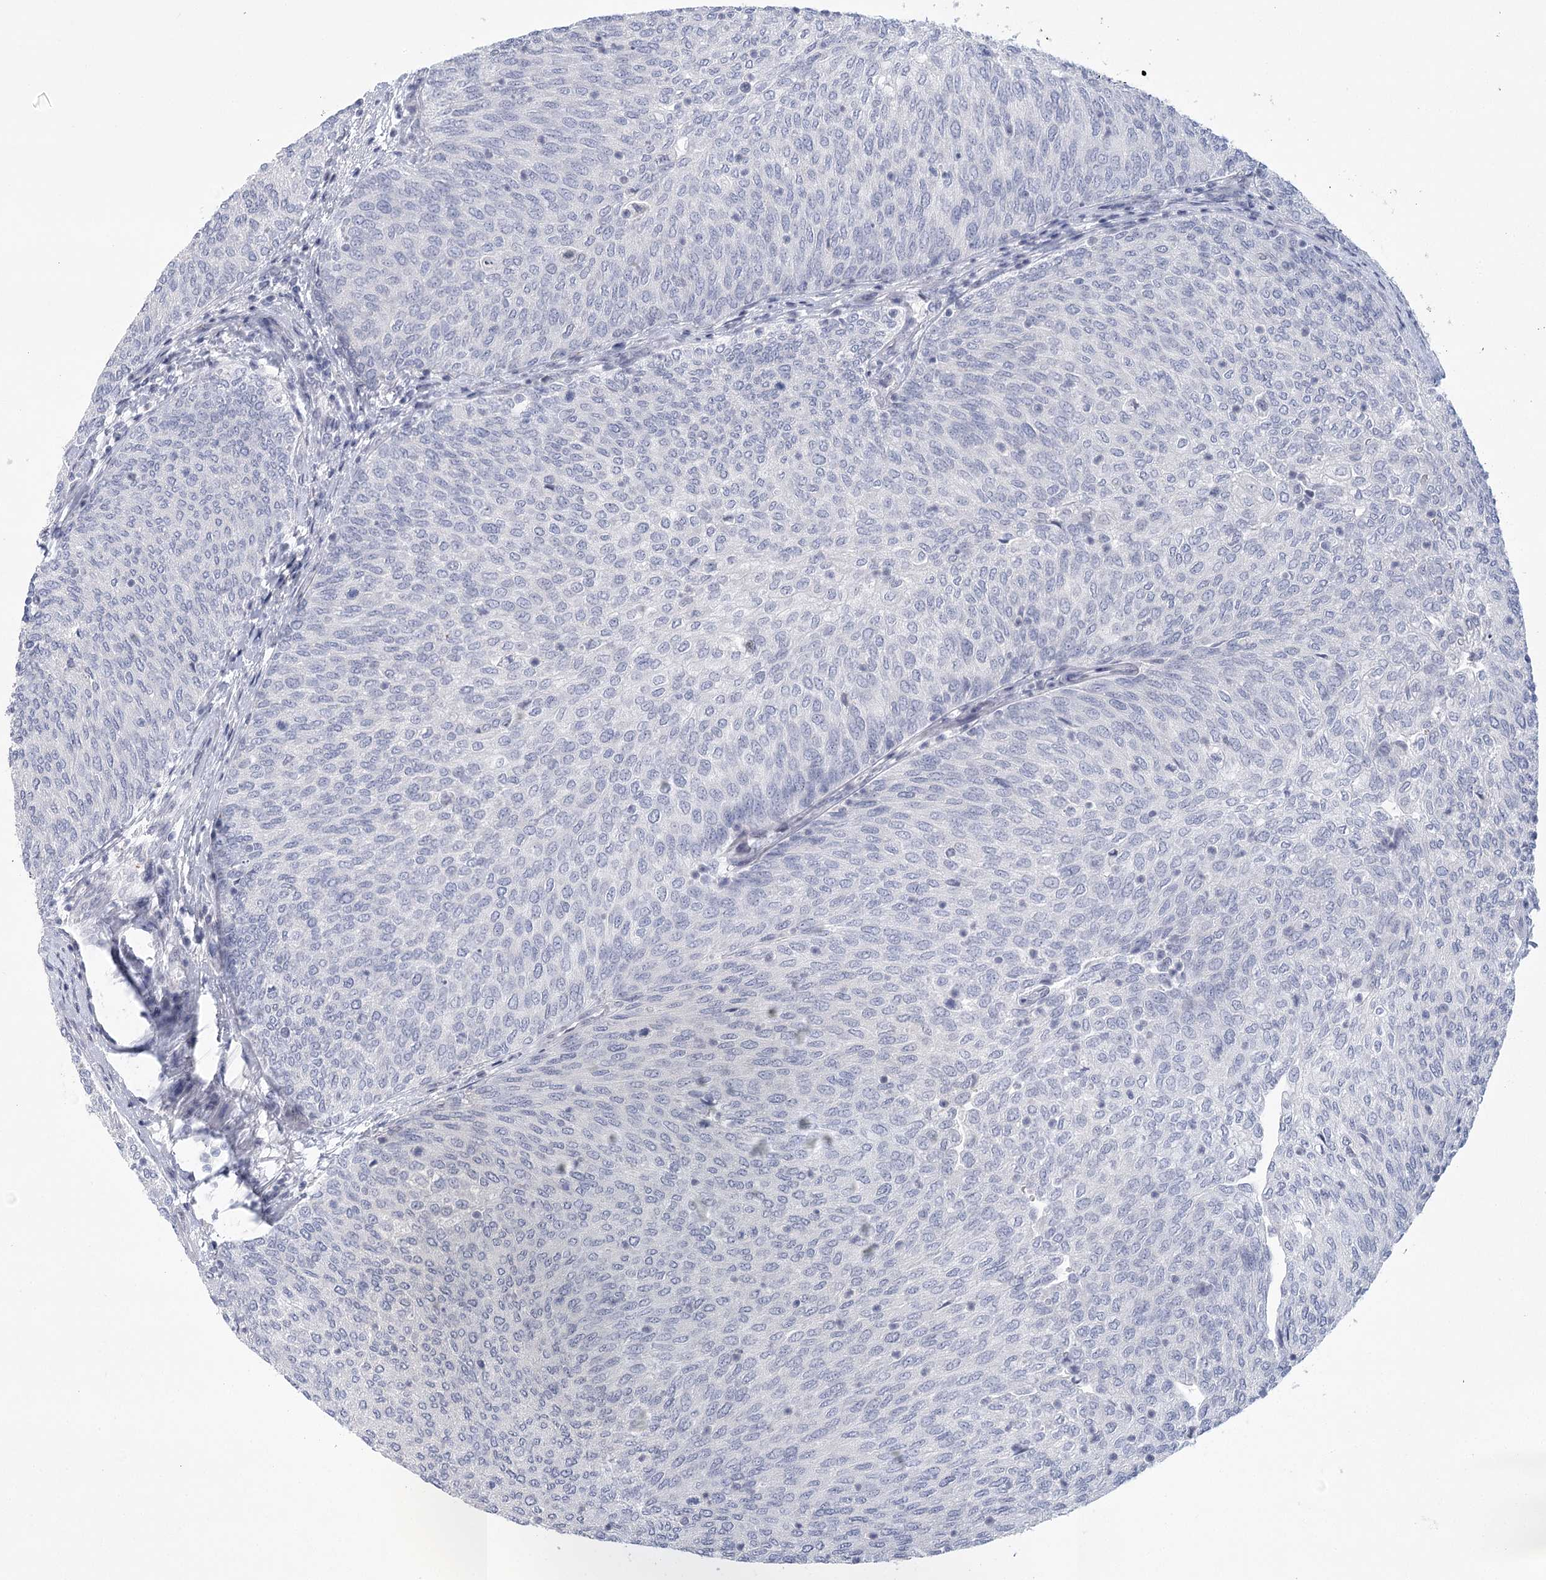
{"staining": {"intensity": "negative", "quantity": "none", "location": "none"}, "tissue": "urothelial cancer", "cell_type": "Tumor cells", "image_type": "cancer", "snomed": [{"axis": "morphology", "description": "Urothelial carcinoma, Low grade"}, {"axis": "topography", "description": "Urinary bladder"}], "caption": "A histopathology image of urothelial carcinoma (low-grade) stained for a protein displays no brown staining in tumor cells. (DAB immunohistochemistry (IHC), high magnification).", "gene": "FAM76B", "patient": {"sex": "female", "age": 79}}